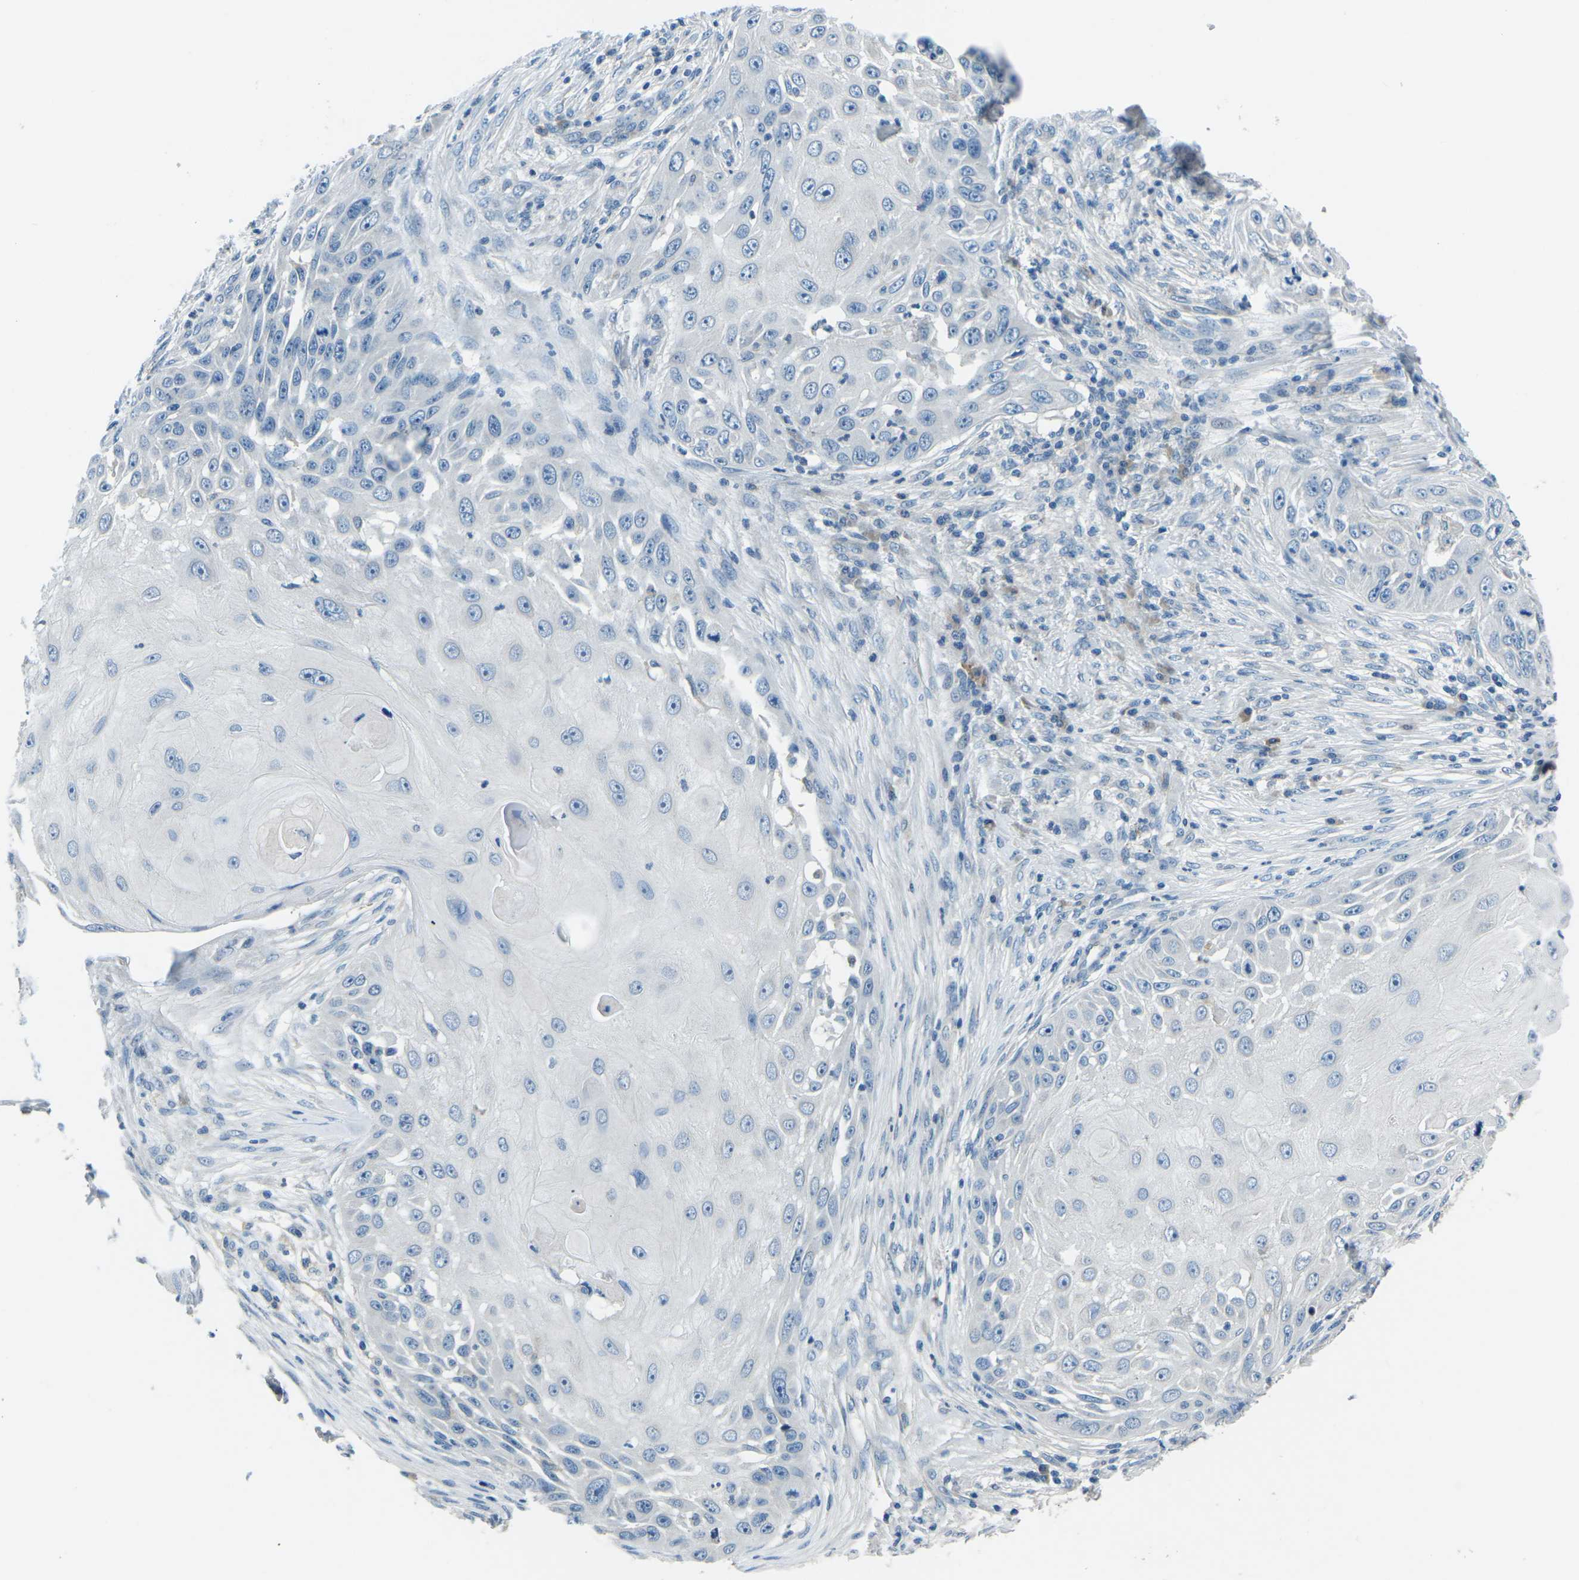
{"staining": {"intensity": "negative", "quantity": "none", "location": "none"}, "tissue": "skin cancer", "cell_type": "Tumor cells", "image_type": "cancer", "snomed": [{"axis": "morphology", "description": "Squamous cell carcinoma, NOS"}, {"axis": "topography", "description": "Skin"}], "caption": "Protein analysis of skin cancer displays no significant expression in tumor cells.", "gene": "CD1D", "patient": {"sex": "female", "age": 44}}